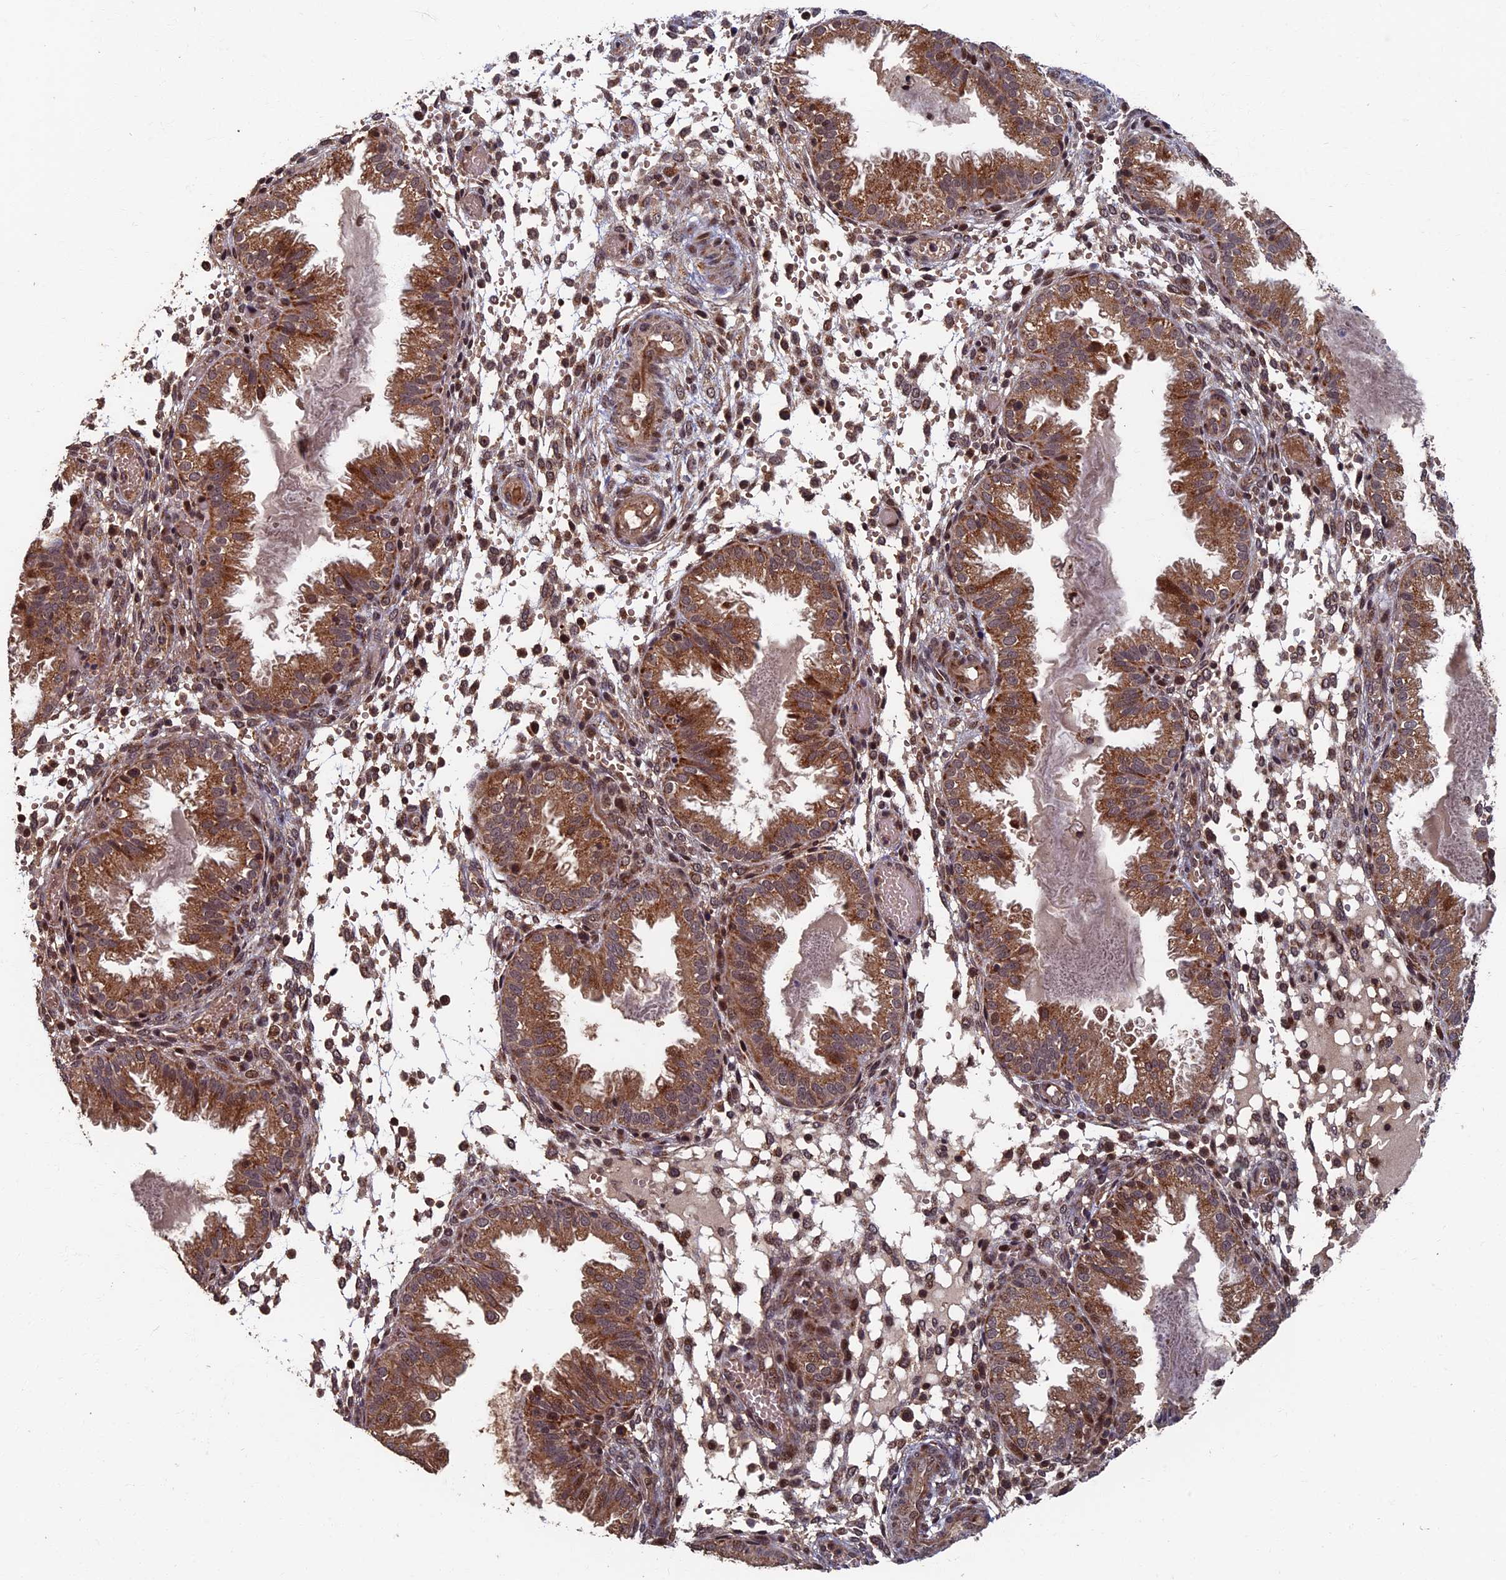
{"staining": {"intensity": "weak", "quantity": "25%-75%", "location": "cytoplasmic/membranous"}, "tissue": "endometrium", "cell_type": "Cells in endometrial stroma", "image_type": "normal", "snomed": [{"axis": "morphology", "description": "Normal tissue, NOS"}, {"axis": "topography", "description": "Endometrium"}], "caption": "The histopathology image demonstrates a brown stain indicating the presence of a protein in the cytoplasmic/membranous of cells in endometrial stroma in endometrium.", "gene": "RASGRF1", "patient": {"sex": "female", "age": 33}}